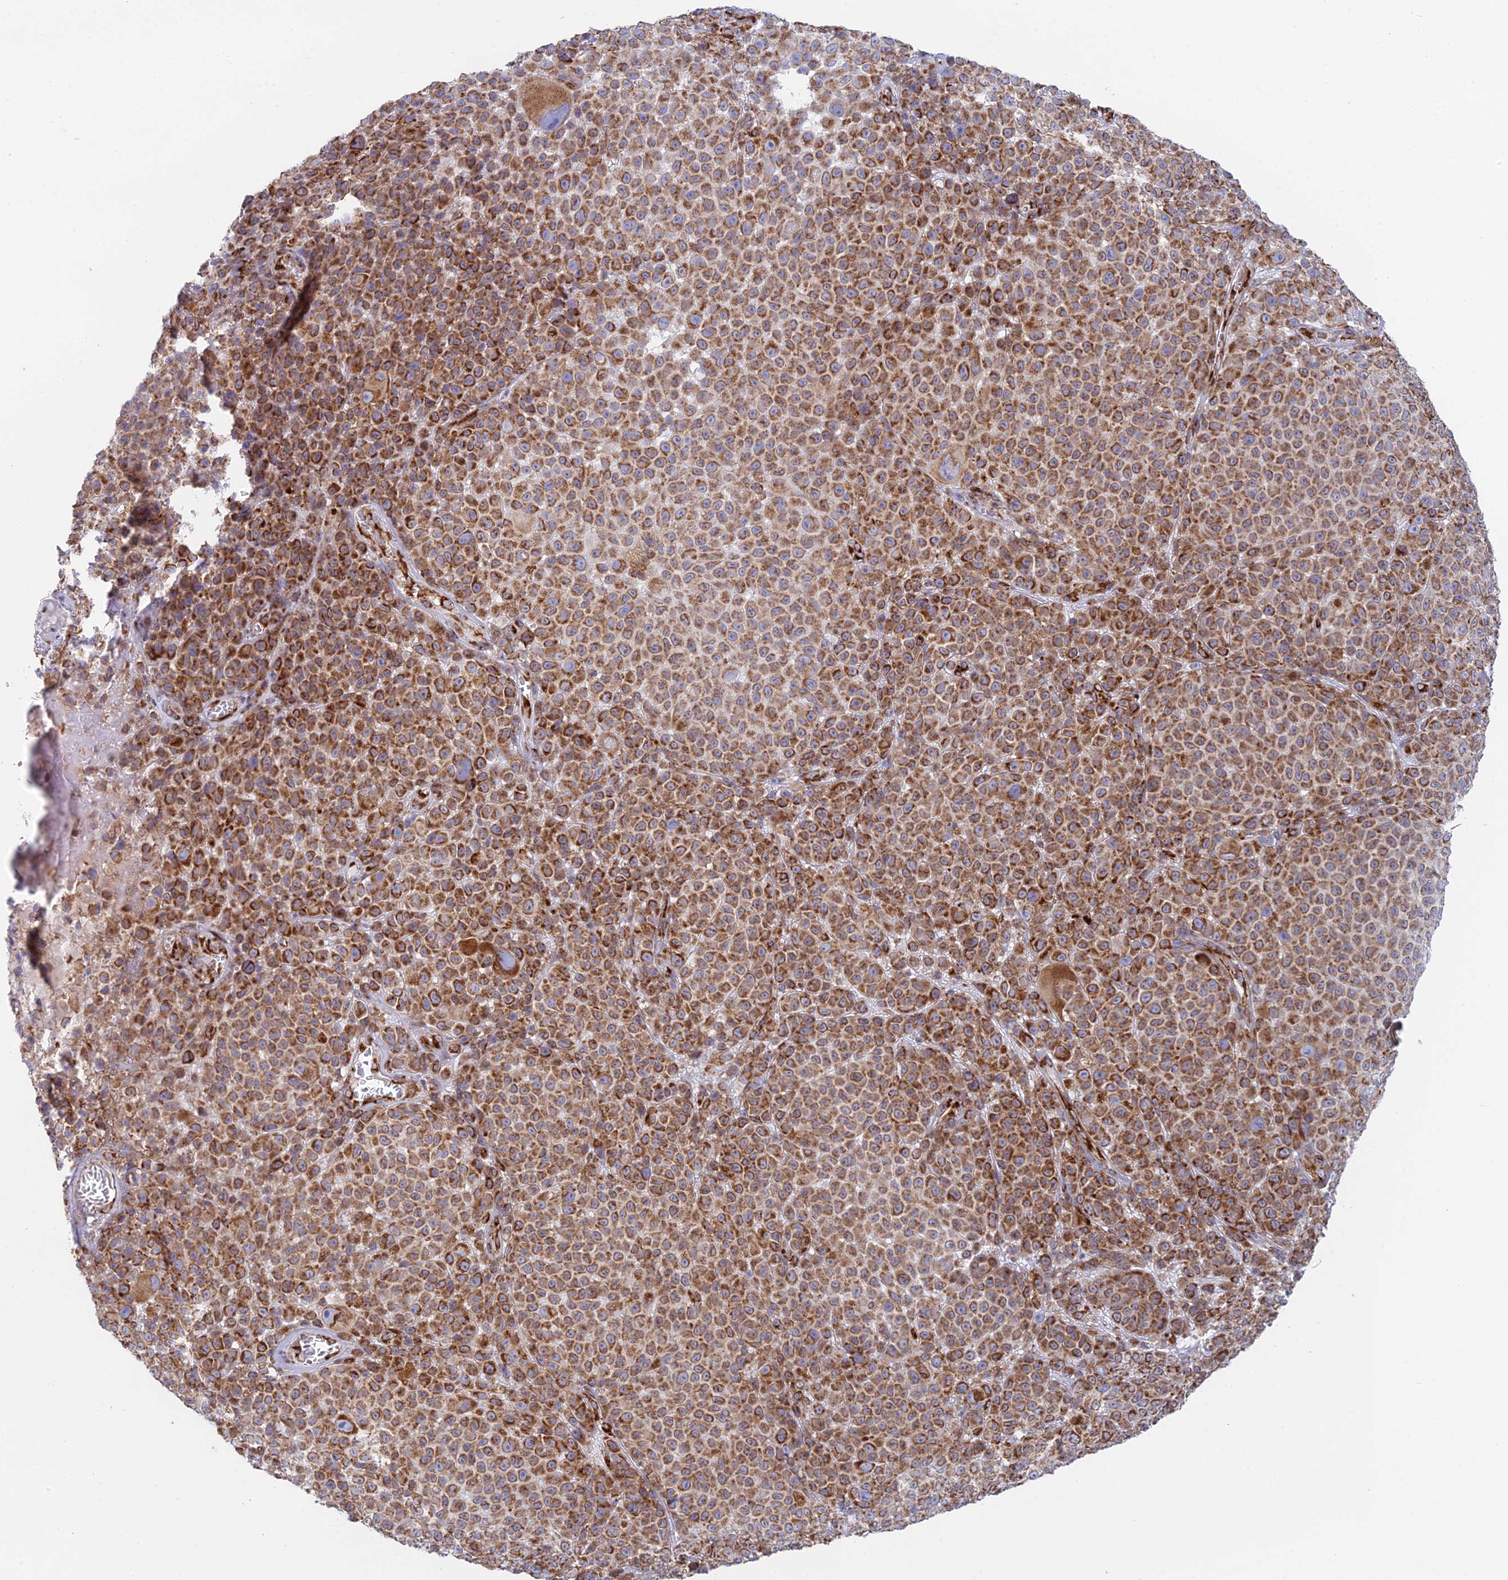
{"staining": {"intensity": "strong", "quantity": ">75%", "location": "cytoplasmic/membranous"}, "tissue": "melanoma", "cell_type": "Tumor cells", "image_type": "cancer", "snomed": [{"axis": "morphology", "description": "Malignant melanoma, NOS"}, {"axis": "topography", "description": "Skin"}], "caption": "An immunohistochemistry (IHC) image of neoplastic tissue is shown. Protein staining in brown shows strong cytoplasmic/membranous positivity in melanoma within tumor cells. (Stains: DAB (3,3'-diaminobenzidine) in brown, nuclei in blue, Microscopy: brightfield microscopy at high magnification).", "gene": "CCDC69", "patient": {"sex": "female", "age": 94}}